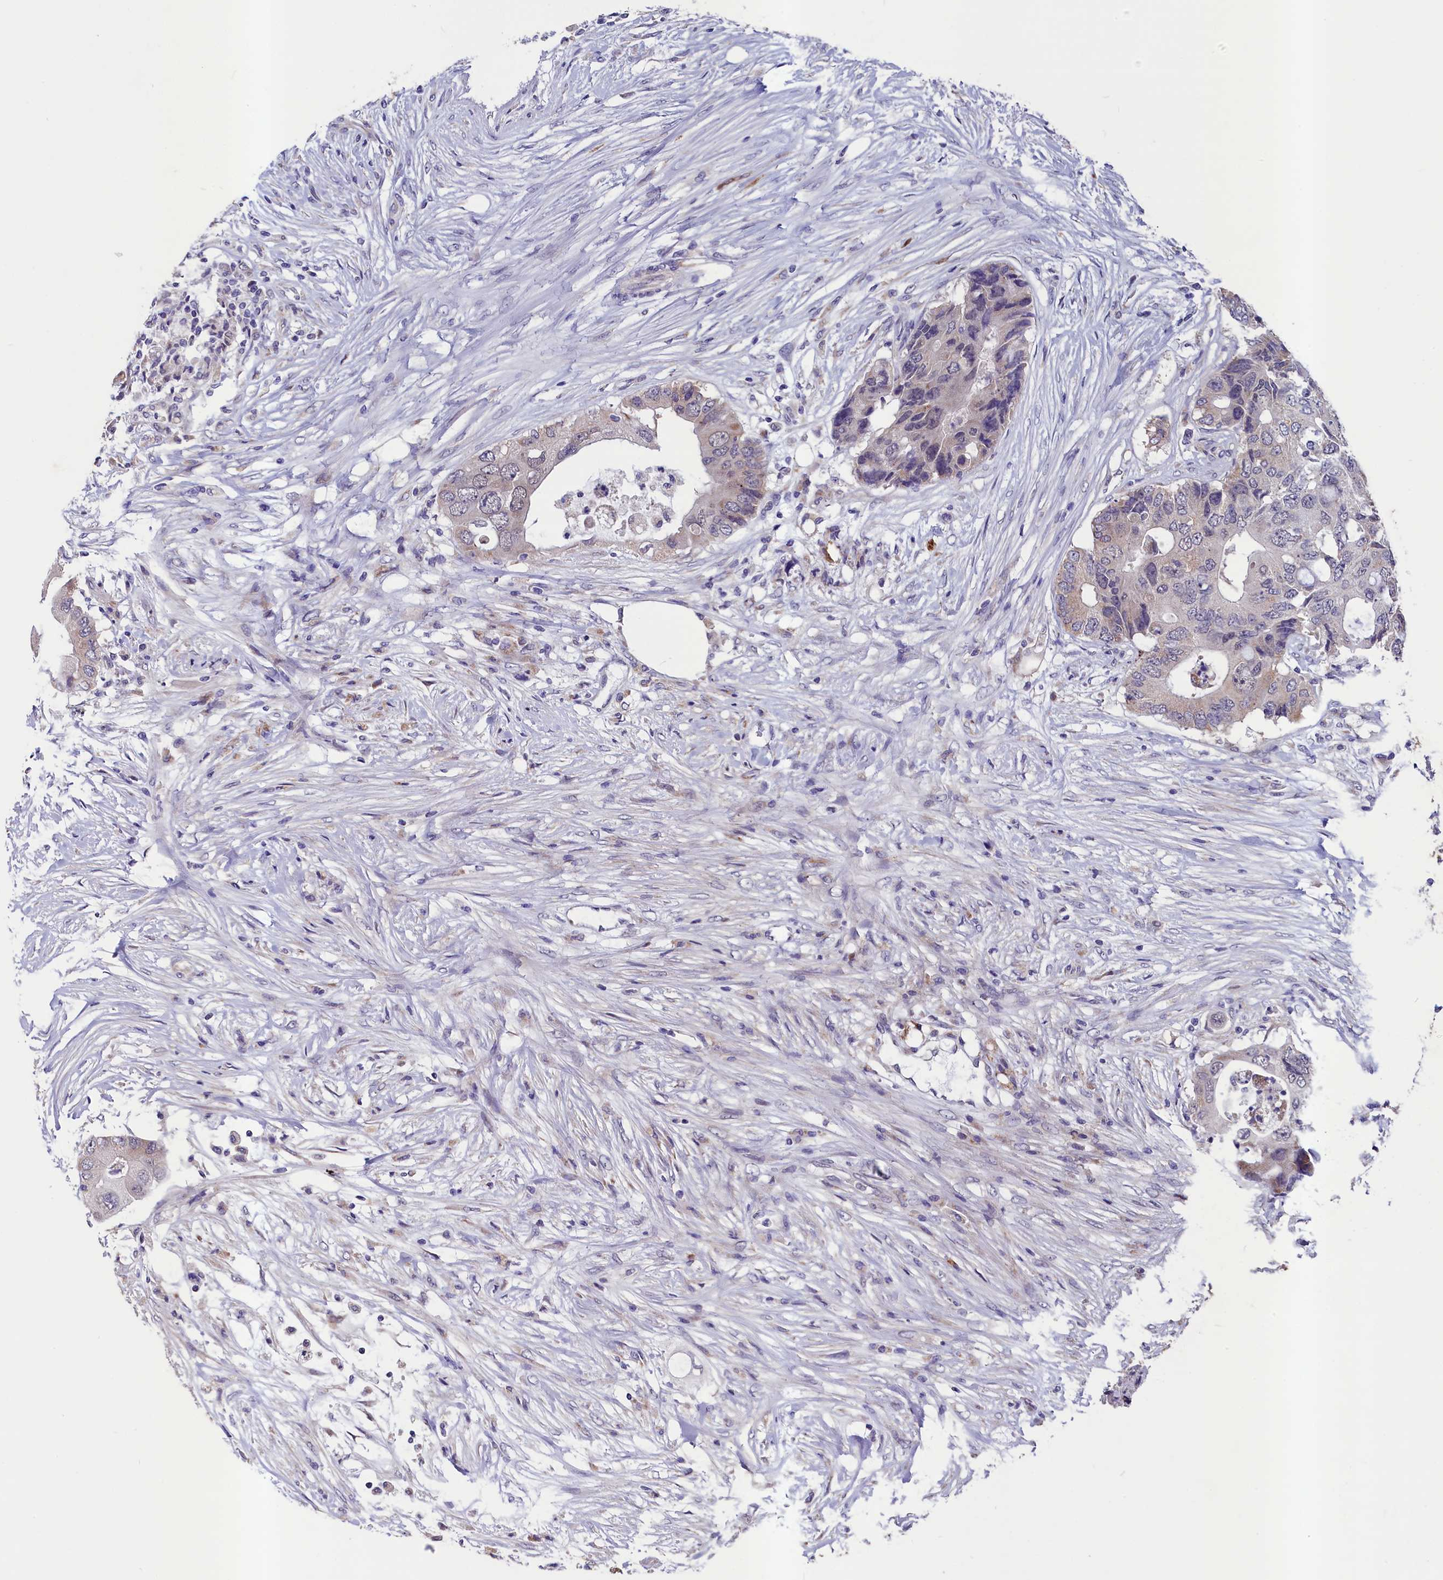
{"staining": {"intensity": "weak", "quantity": "25%-75%", "location": "cytoplasmic/membranous"}, "tissue": "colorectal cancer", "cell_type": "Tumor cells", "image_type": "cancer", "snomed": [{"axis": "morphology", "description": "Adenocarcinoma, NOS"}, {"axis": "topography", "description": "Colon"}], "caption": "Adenocarcinoma (colorectal) stained for a protein (brown) reveals weak cytoplasmic/membranous positive staining in approximately 25%-75% of tumor cells.", "gene": "SCD5", "patient": {"sex": "male", "age": 71}}